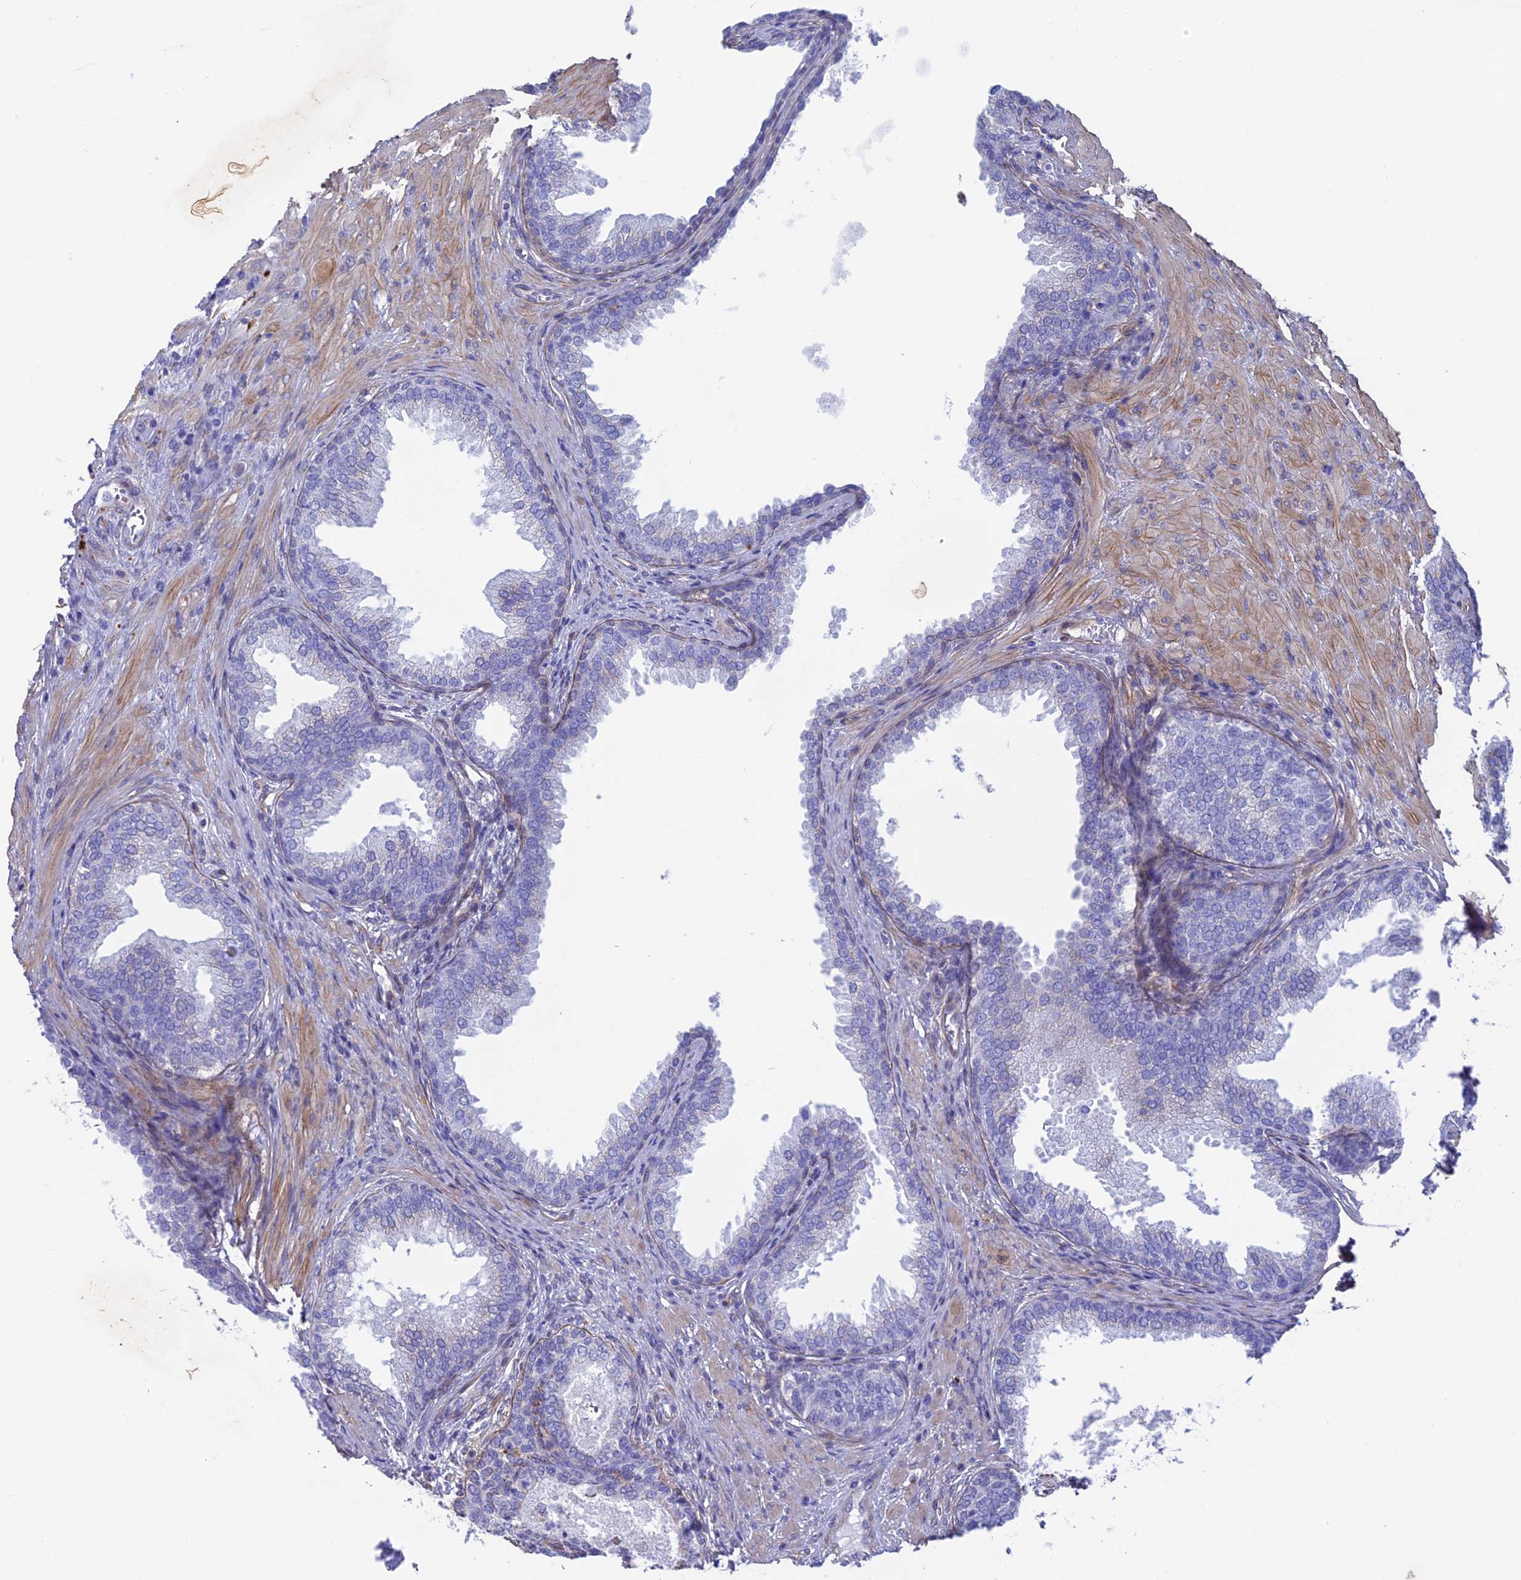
{"staining": {"intensity": "negative", "quantity": "none", "location": "none"}, "tissue": "prostate", "cell_type": "Glandular cells", "image_type": "normal", "snomed": [{"axis": "morphology", "description": "Normal tissue, NOS"}, {"axis": "topography", "description": "Prostate"}], "caption": "The image reveals no staining of glandular cells in normal prostate.", "gene": "TNS1", "patient": {"sex": "male", "age": 76}}